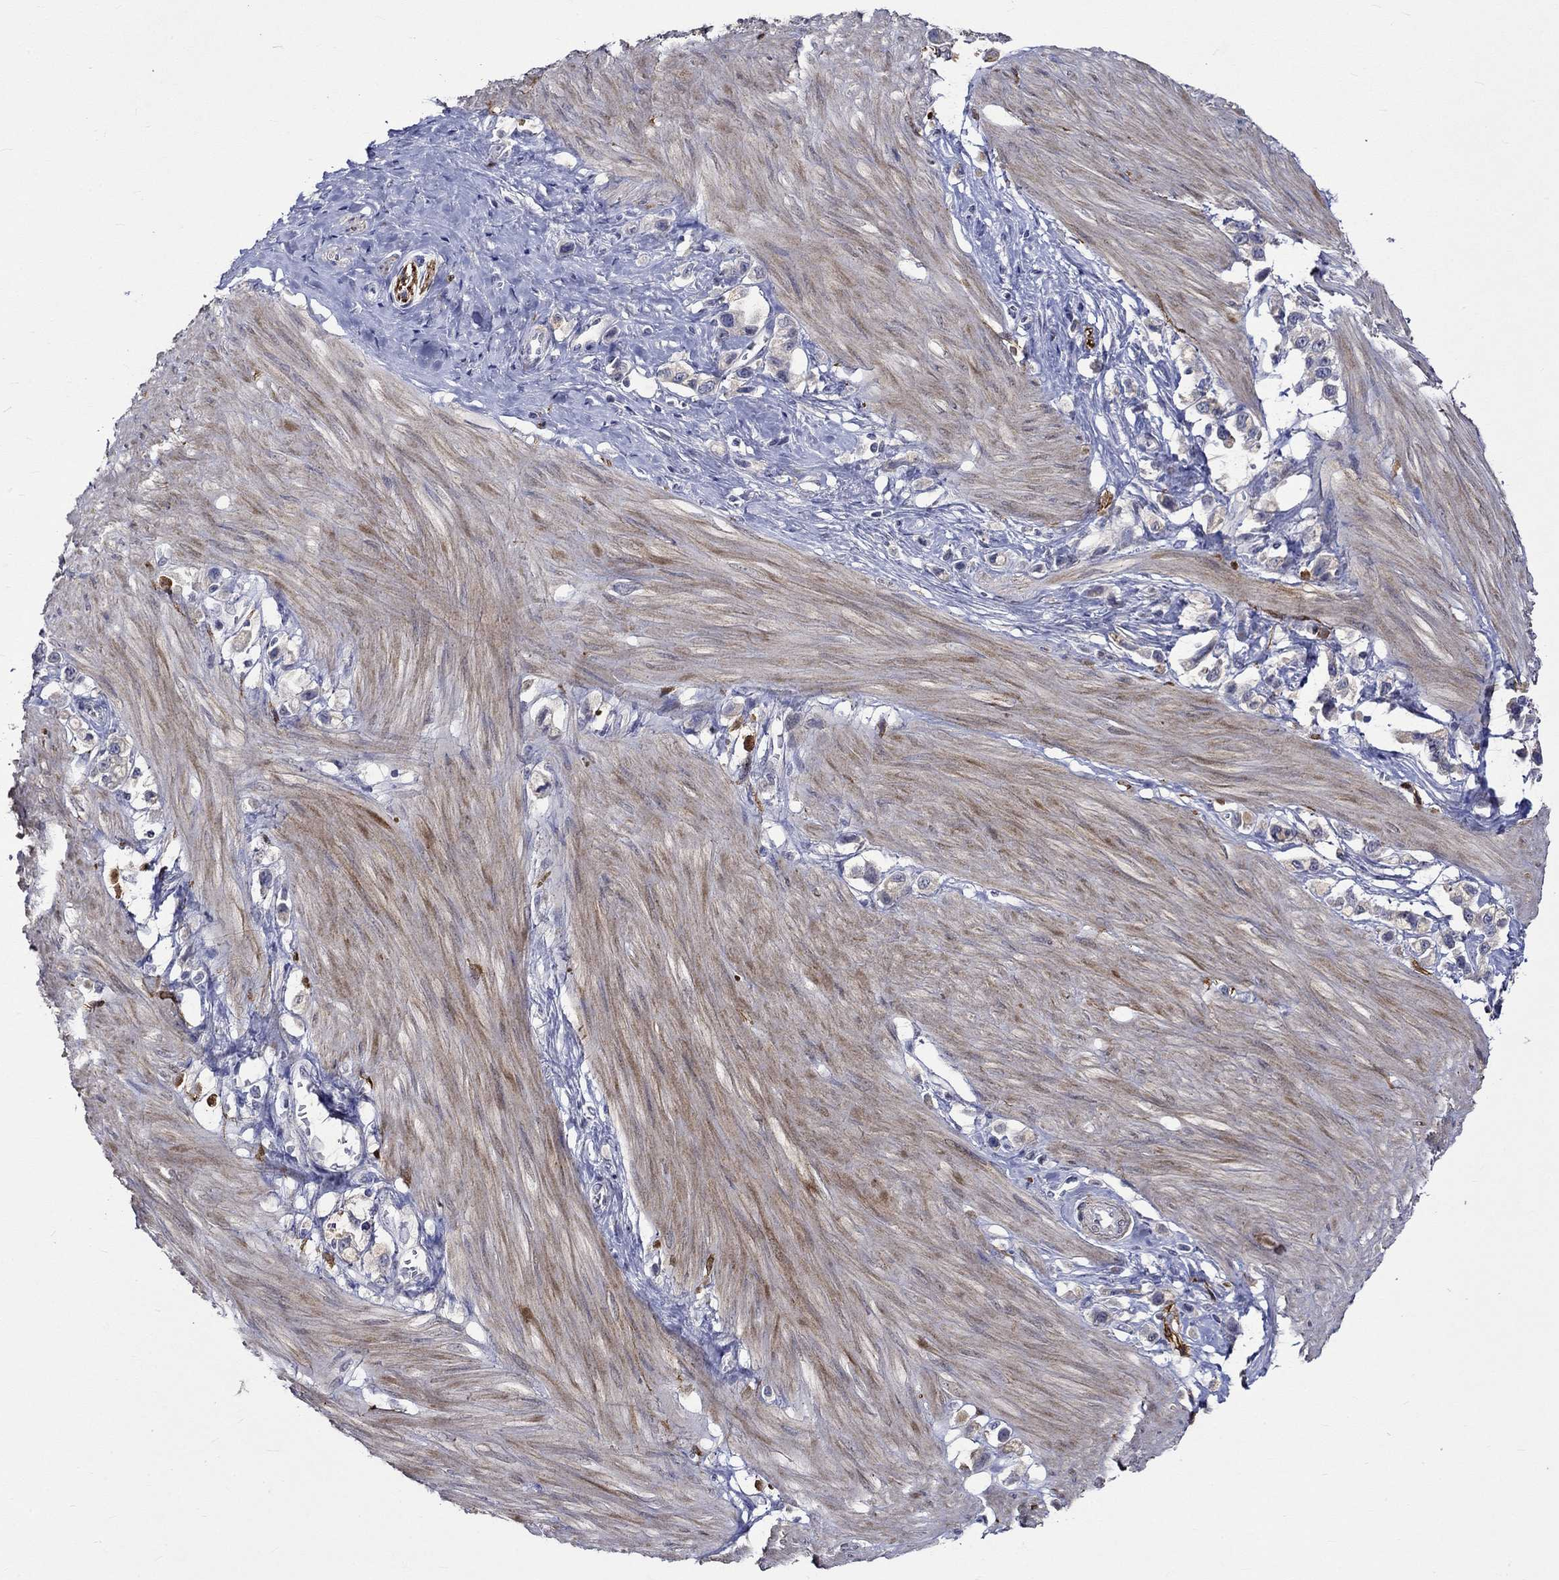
{"staining": {"intensity": "weak", "quantity": "<25%", "location": "cytoplasmic/membranous"}, "tissue": "stomach cancer", "cell_type": "Tumor cells", "image_type": "cancer", "snomed": [{"axis": "morphology", "description": "Normal tissue, NOS"}, {"axis": "morphology", "description": "Adenocarcinoma, NOS"}, {"axis": "morphology", "description": "Adenocarcinoma, High grade"}, {"axis": "topography", "description": "Stomach, upper"}, {"axis": "topography", "description": "Stomach"}], "caption": "Tumor cells are negative for protein expression in human stomach adenocarcinoma (high-grade).", "gene": "CRYAB", "patient": {"sex": "female", "age": 65}}